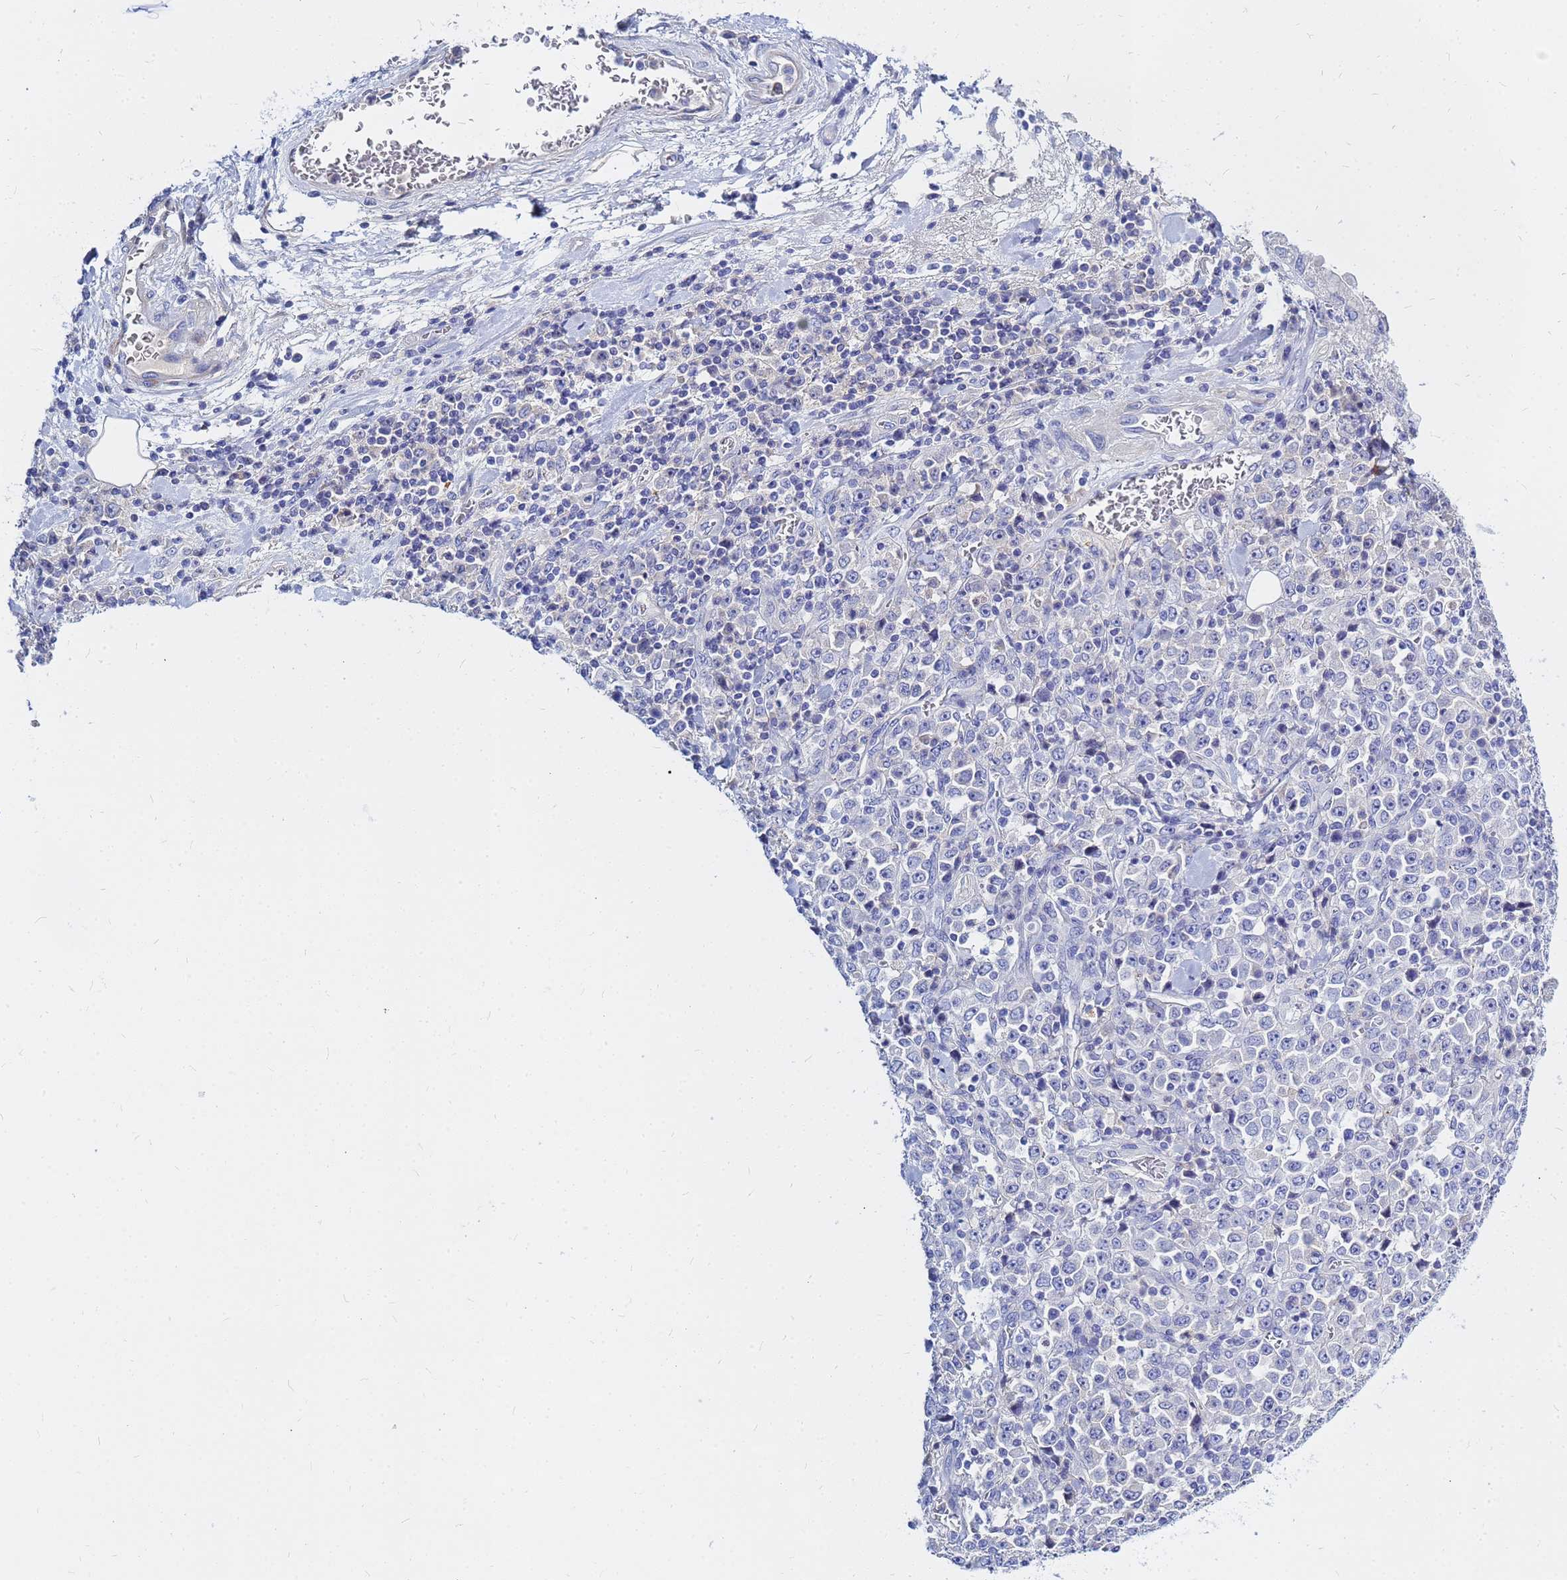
{"staining": {"intensity": "negative", "quantity": "none", "location": "none"}, "tissue": "stomach cancer", "cell_type": "Tumor cells", "image_type": "cancer", "snomed": [{"axis": "morphology", "description": "Normal tissue, NOS"}, {"axis": "morphology", "description": "Adenocarcinoma, NOS"}, {"axis": "topography", "description": "Stomach, upper"}, {"axis": "topography", "description": "Stomach"}], "caption": "Image shows no significant protein staining in tumor cells of stomach cancer. (DAB (3,3'-diaminobenzidine) immunohistochemistry (IHC) visualized using brightfield microscopy, high magnification).", "gene": "ZNF552", "patient": {"sex": "male", "age": 59}}